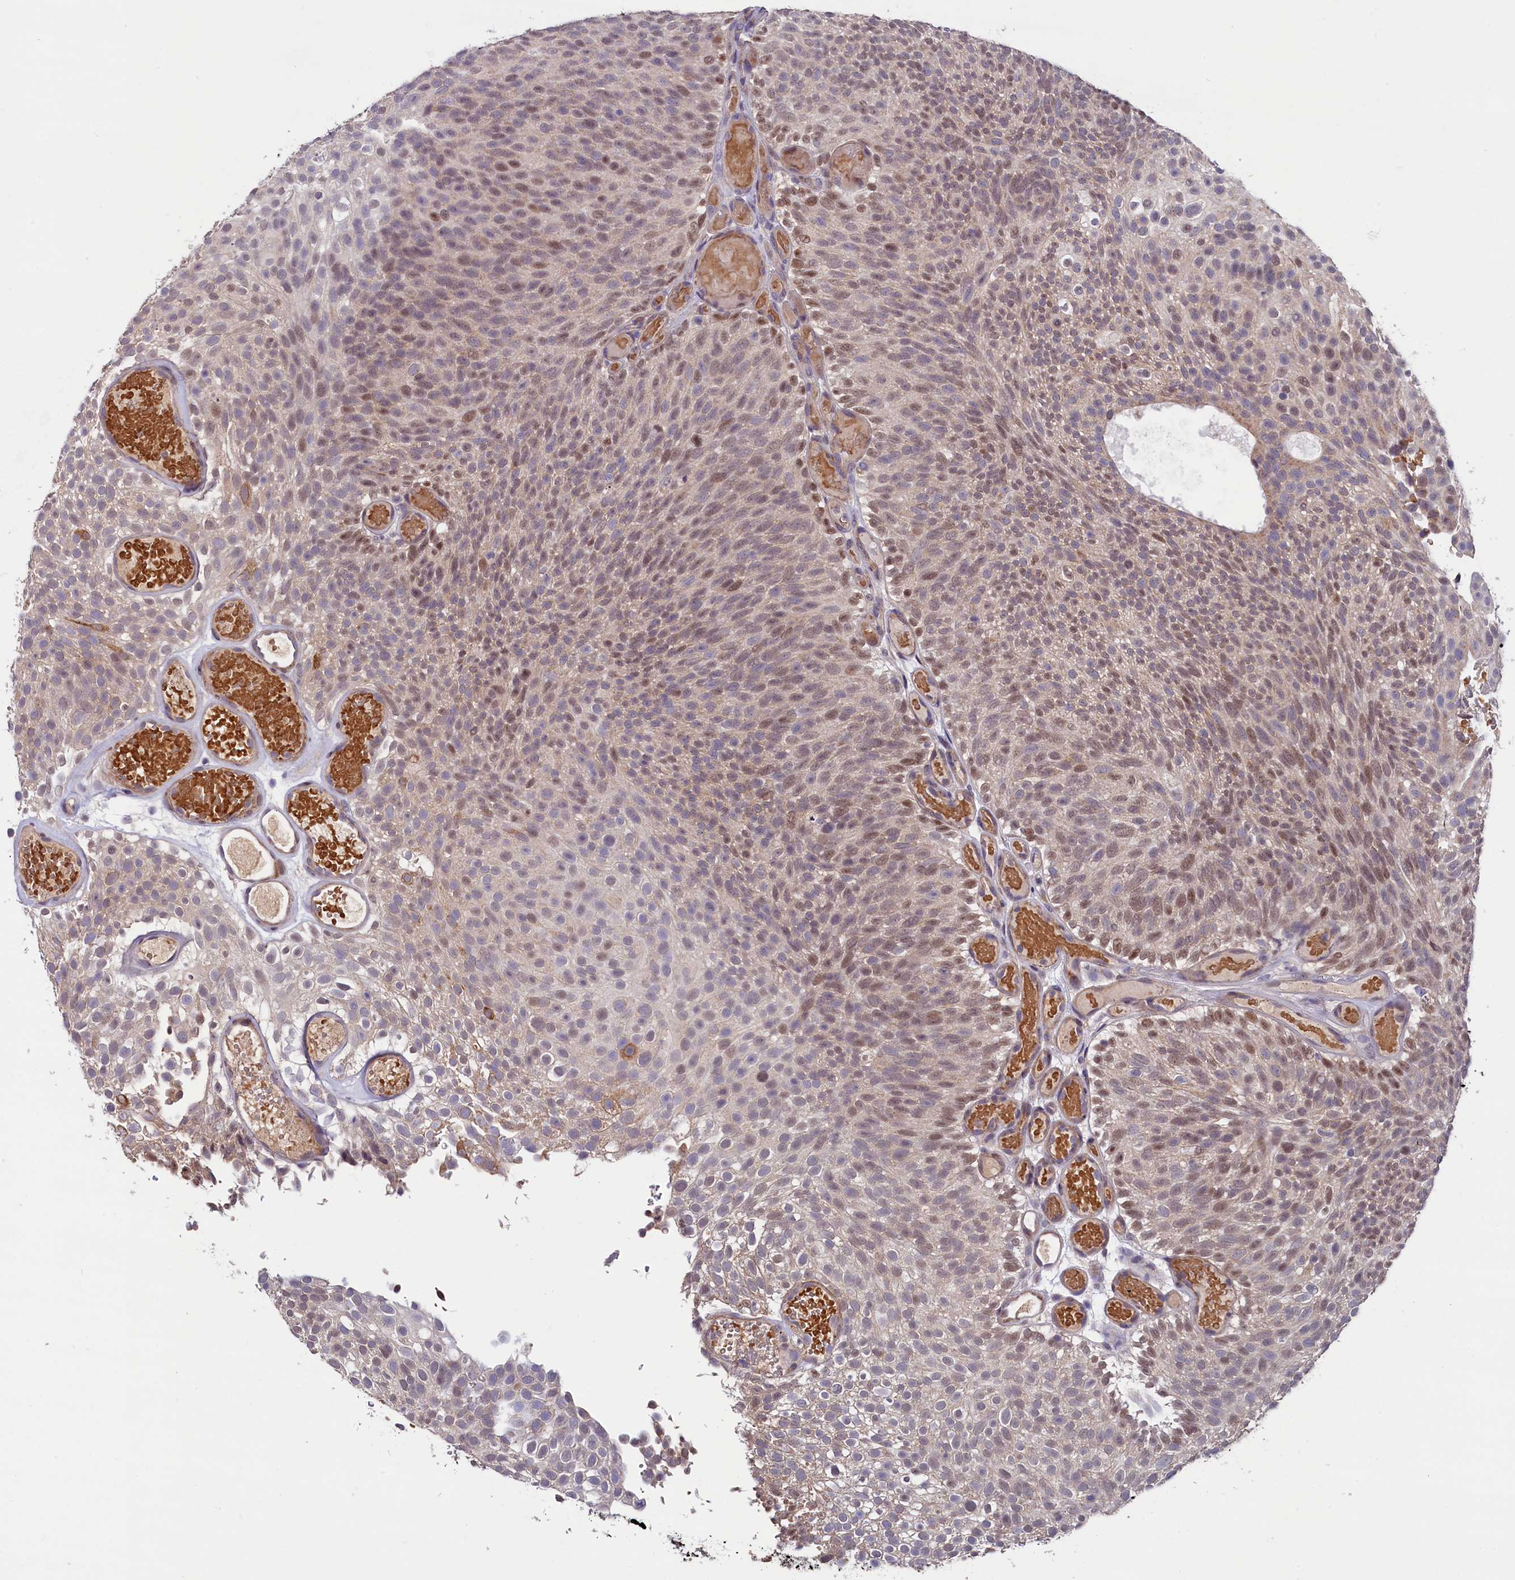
{"staining": {"intensity": "weak", "quantity": ">75%", "location": "cytoplasmic/membranous,nuclear"}, "tissue": "urothelial cancer", "cell_type": "Tumor cells", "image_type": "cancer", "snomed": [{"axis": "morphology", "description": "Urothelial carcinoma, Low grade"}, {"axis": "topography", "description": "Urinary bladder"}], "caption": "Urothelial carcinoma (low-grade) tissue displays weak cytoplasmic/membranous and nuclear expression in about >75% of tumor cells, visualized by immunohistochemistry.", "gene": "SLC39A6", "patient": {"sex": "male", "age": 78}}